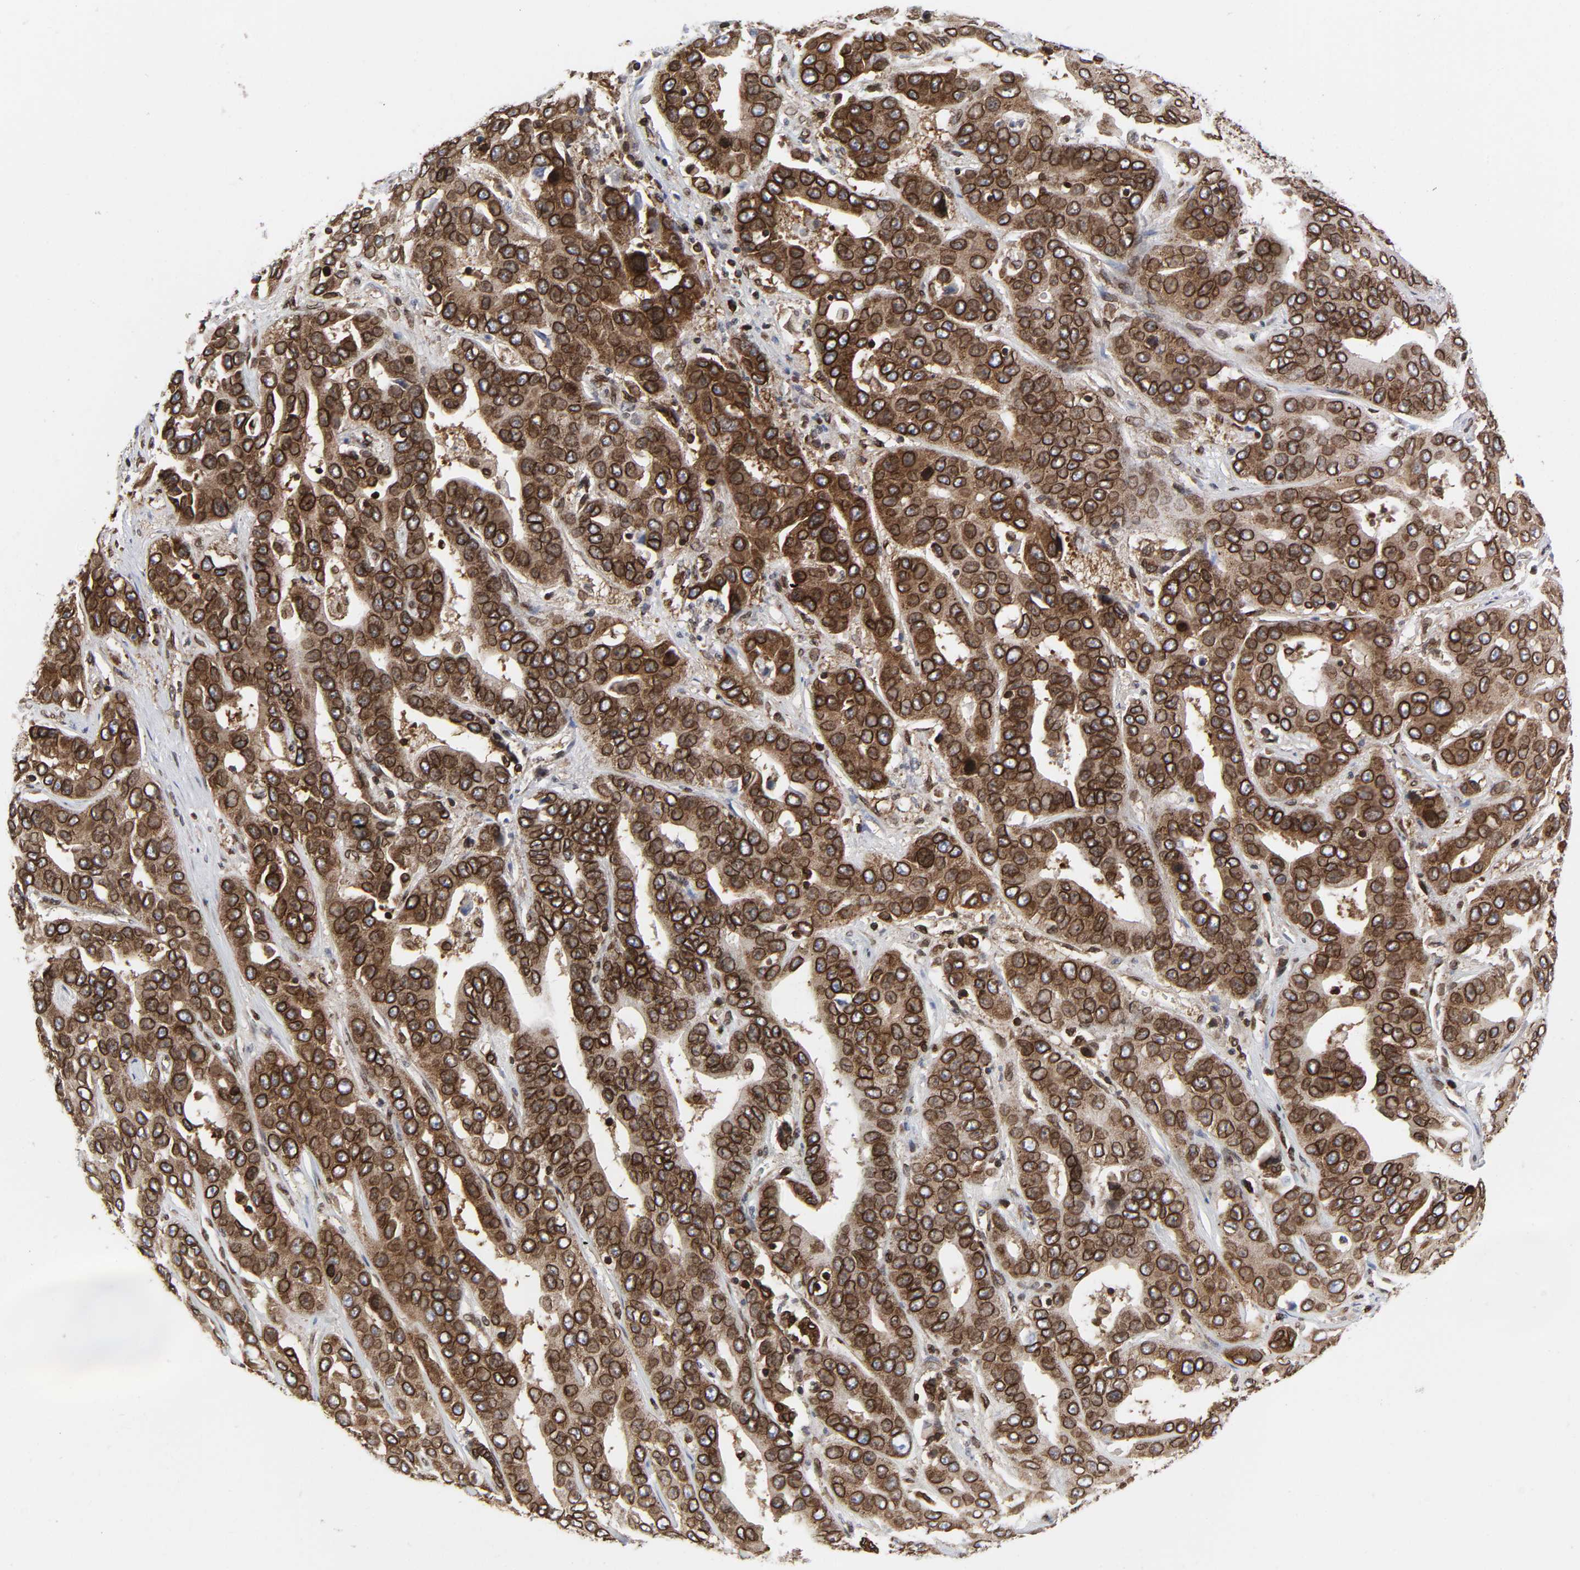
{"staining": {"intensity": "strong", "quantity": ">75%", "location": "cytoplasmic/membranous,nuclear"}, "tissue": "liver cancer", "cell_type": "Tumor cells", "image_type": "cancer", "snomed": [{"axis": "morphology", "description": "Cholangiocarcinoma"}, {"axis": "topography", "description": "Liver"}], "caption": "A micrograph showing strong cytoplasmic/membranous and nuclear expression in approximately >75% of tumor cells in cholangiocarcinoma (liver), as visualized by brown immunohistochemical staining.", "gene": "RANGAP1", "patient": {"sex": "female", "age": 52}}